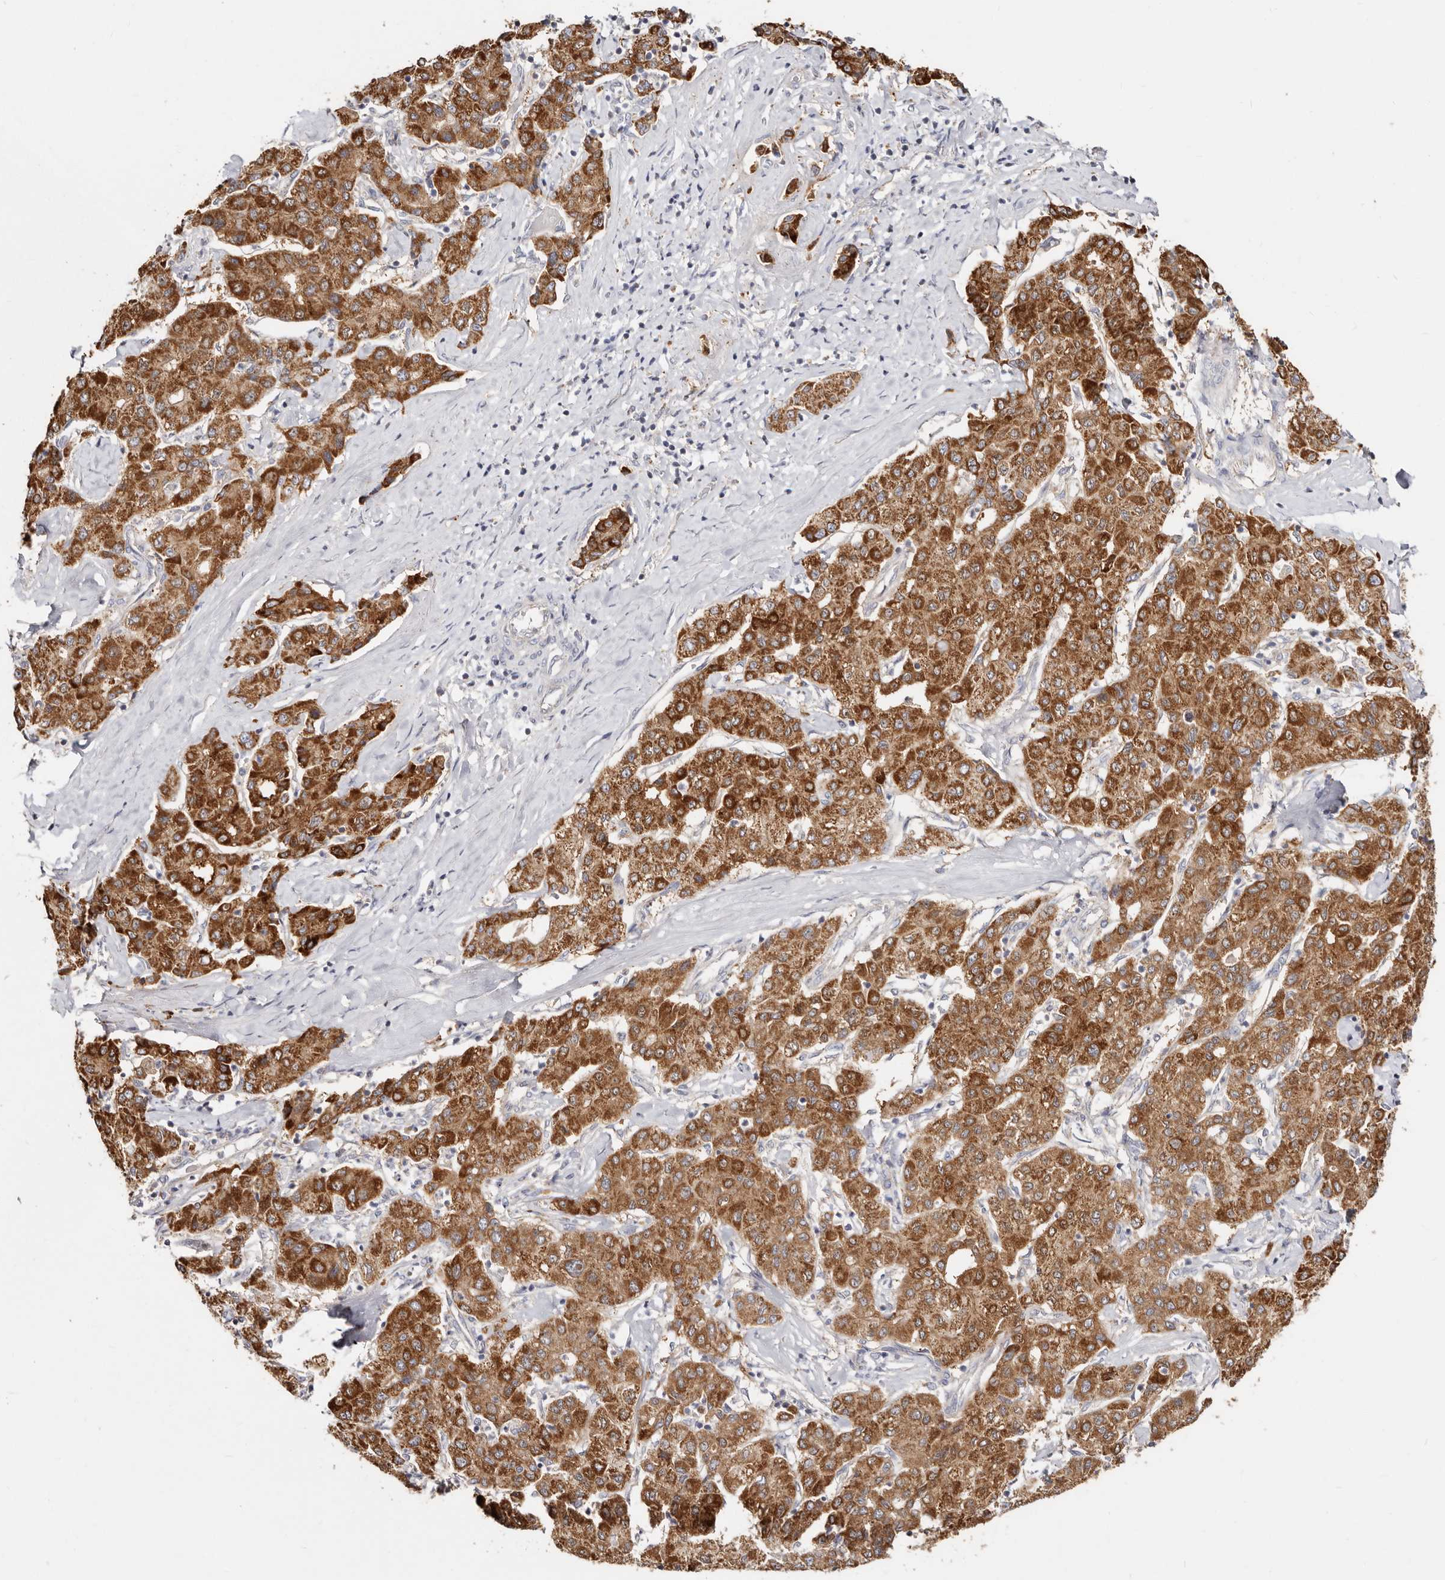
{"staining": {"intensity": "strong", "quantity": ">75%", "location": "cytoplasmic/membranous"}, "tissue": "liver cancer", "cell_type": "Tumor cells", "image_type": "cancer", "snomed": [{"axis": "morphology", "description": "Carcinoma, Hepatocellular, NOS"}, {"axis": "topography", "description": "Liver"}], "caption": "IHC (DAB) staining of human liver cancer demonstrates strong cytoplasmic/membranous protein staining in approximately >75% of tumor cells. (DAB IHC, brown staining for protein, blue staining for nuclei).", "gene": "BAIAP2L1", "patient": {"sex": "male", "age": 65}}